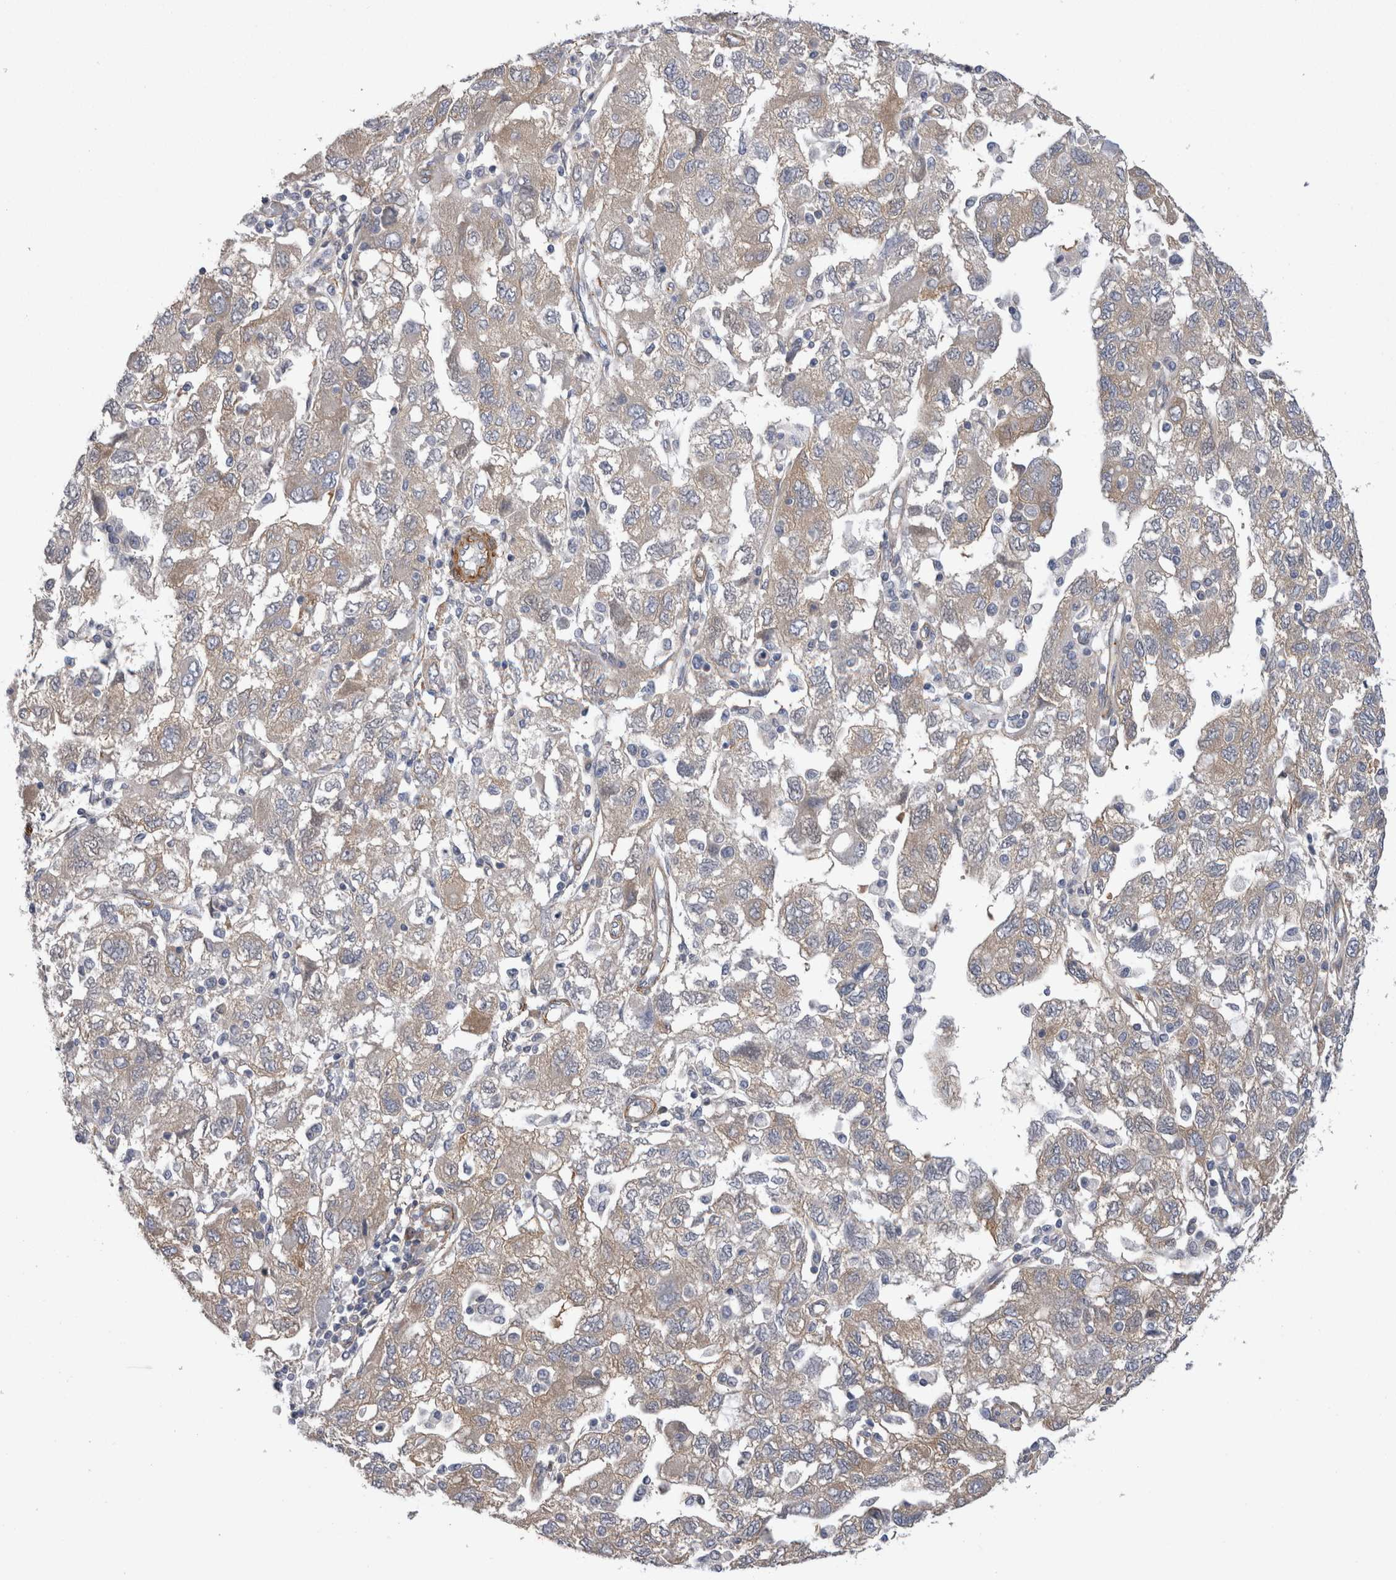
{"staining": {"intensity": "negative", "quantity": "none", "location": "none"}, "tissue": "ovarian cancer", "cell_type": "Tumor cells", "image_type": "cancer", "snomed": [{"axis": "morphology", "description": "Carcinoma, NOS"}, {"axis": "morphology", "description": "Cystadenocarcinoma, serous, NOS"}, {"axis": "topography", "description": "Ovary"}], "caption": "Tumor cells show no significant expression in carcinoma (ovarian).", "gene": "EPRS1", "patient": {"sex": "female", "age": 69}}